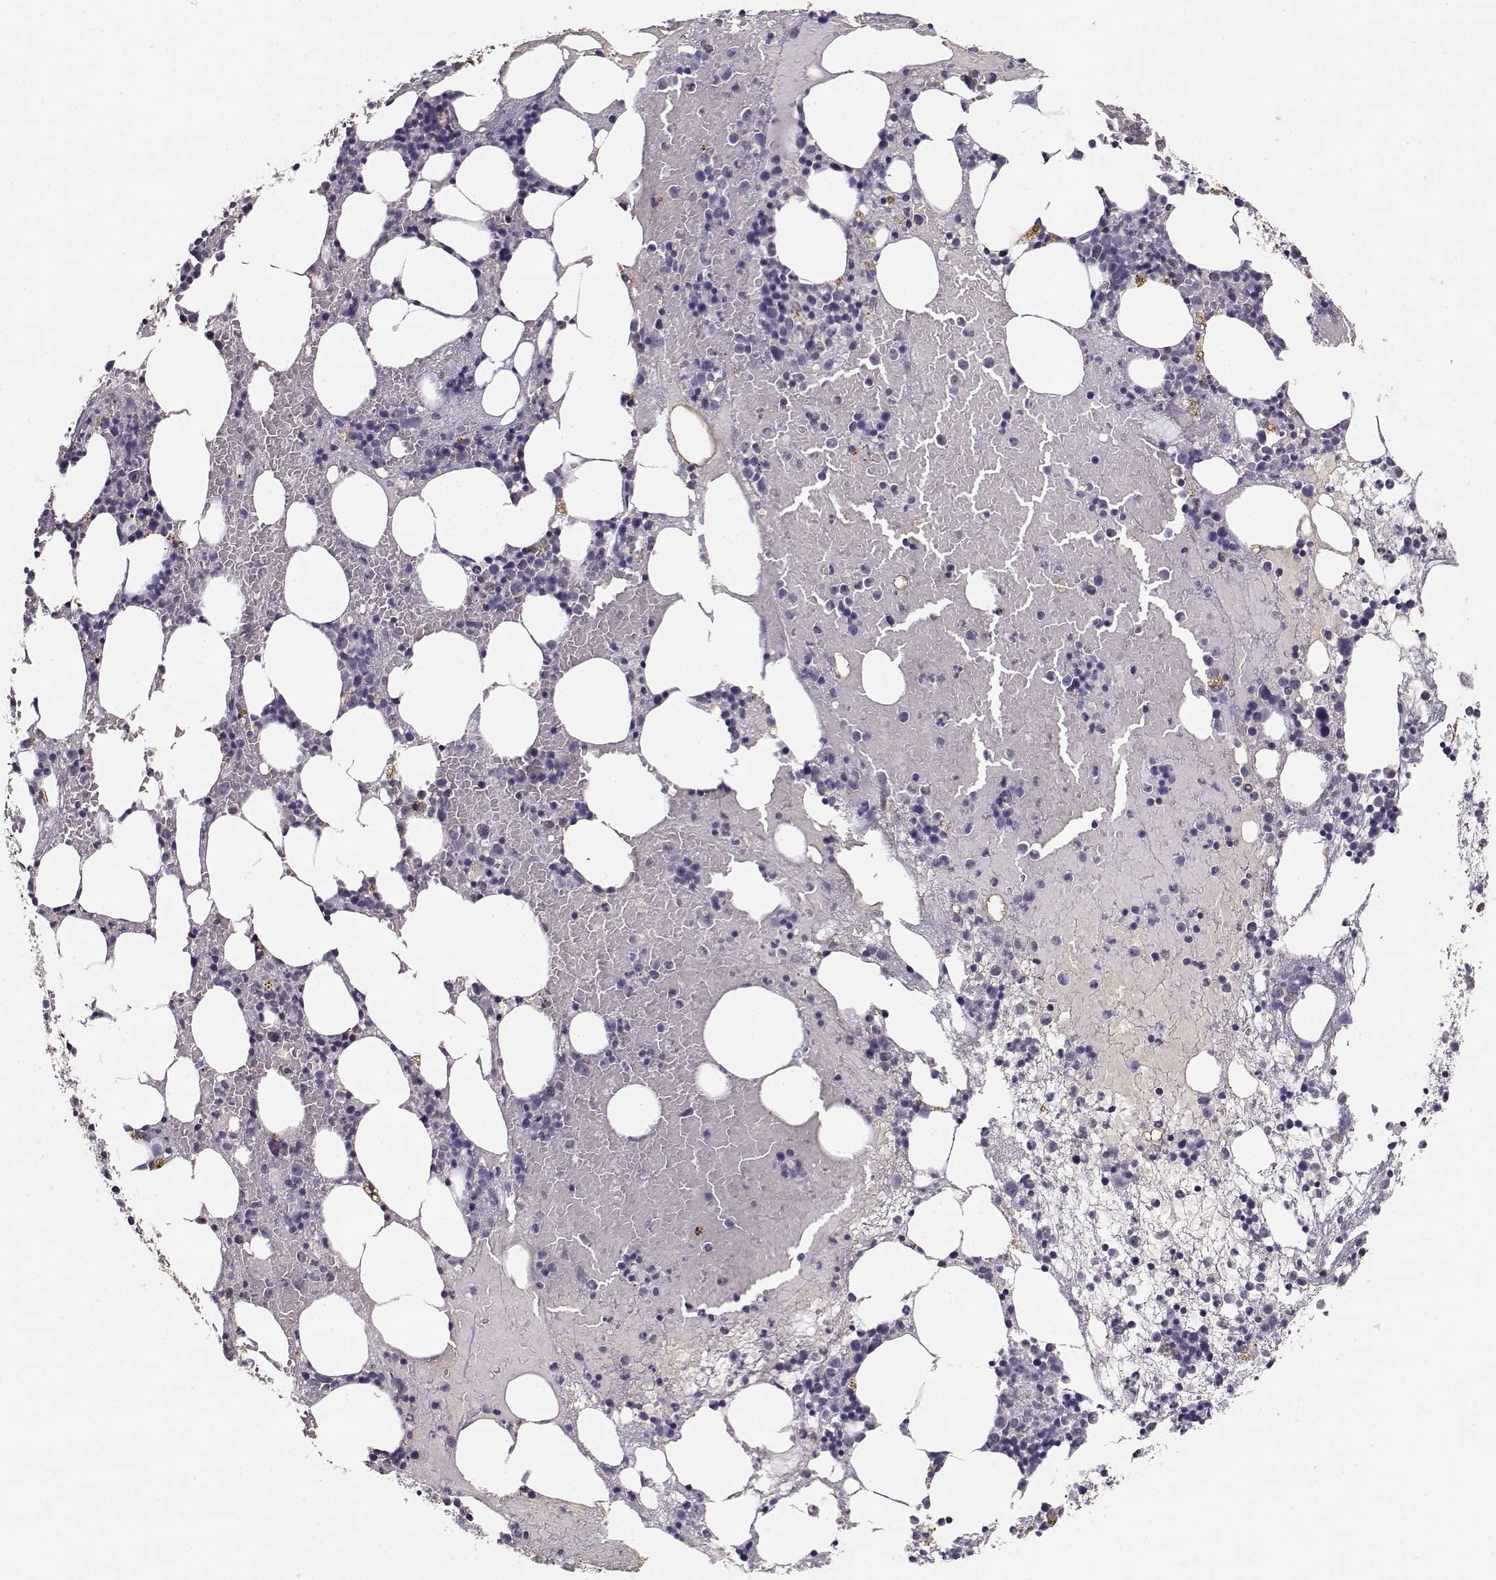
{"staining": {"intensity": "negative", "quantity": "none", "location": "none"}, "tissue": "bone marrow", "cell_type": "Hematopoietic cells", "image_type": "normal", "snomed": [{"axis": "morphology", "description": "Normal tissue, NOS"}, {"axis": "topography", "description": "Bone marrow"}], "caption": "Human bone marrow stained for a protein using immunohistochemistry (IHC) shows no positivity in hematopoietic cells.", "gene": "UROC1", "patient": {"sex": "male", "age": 54}}